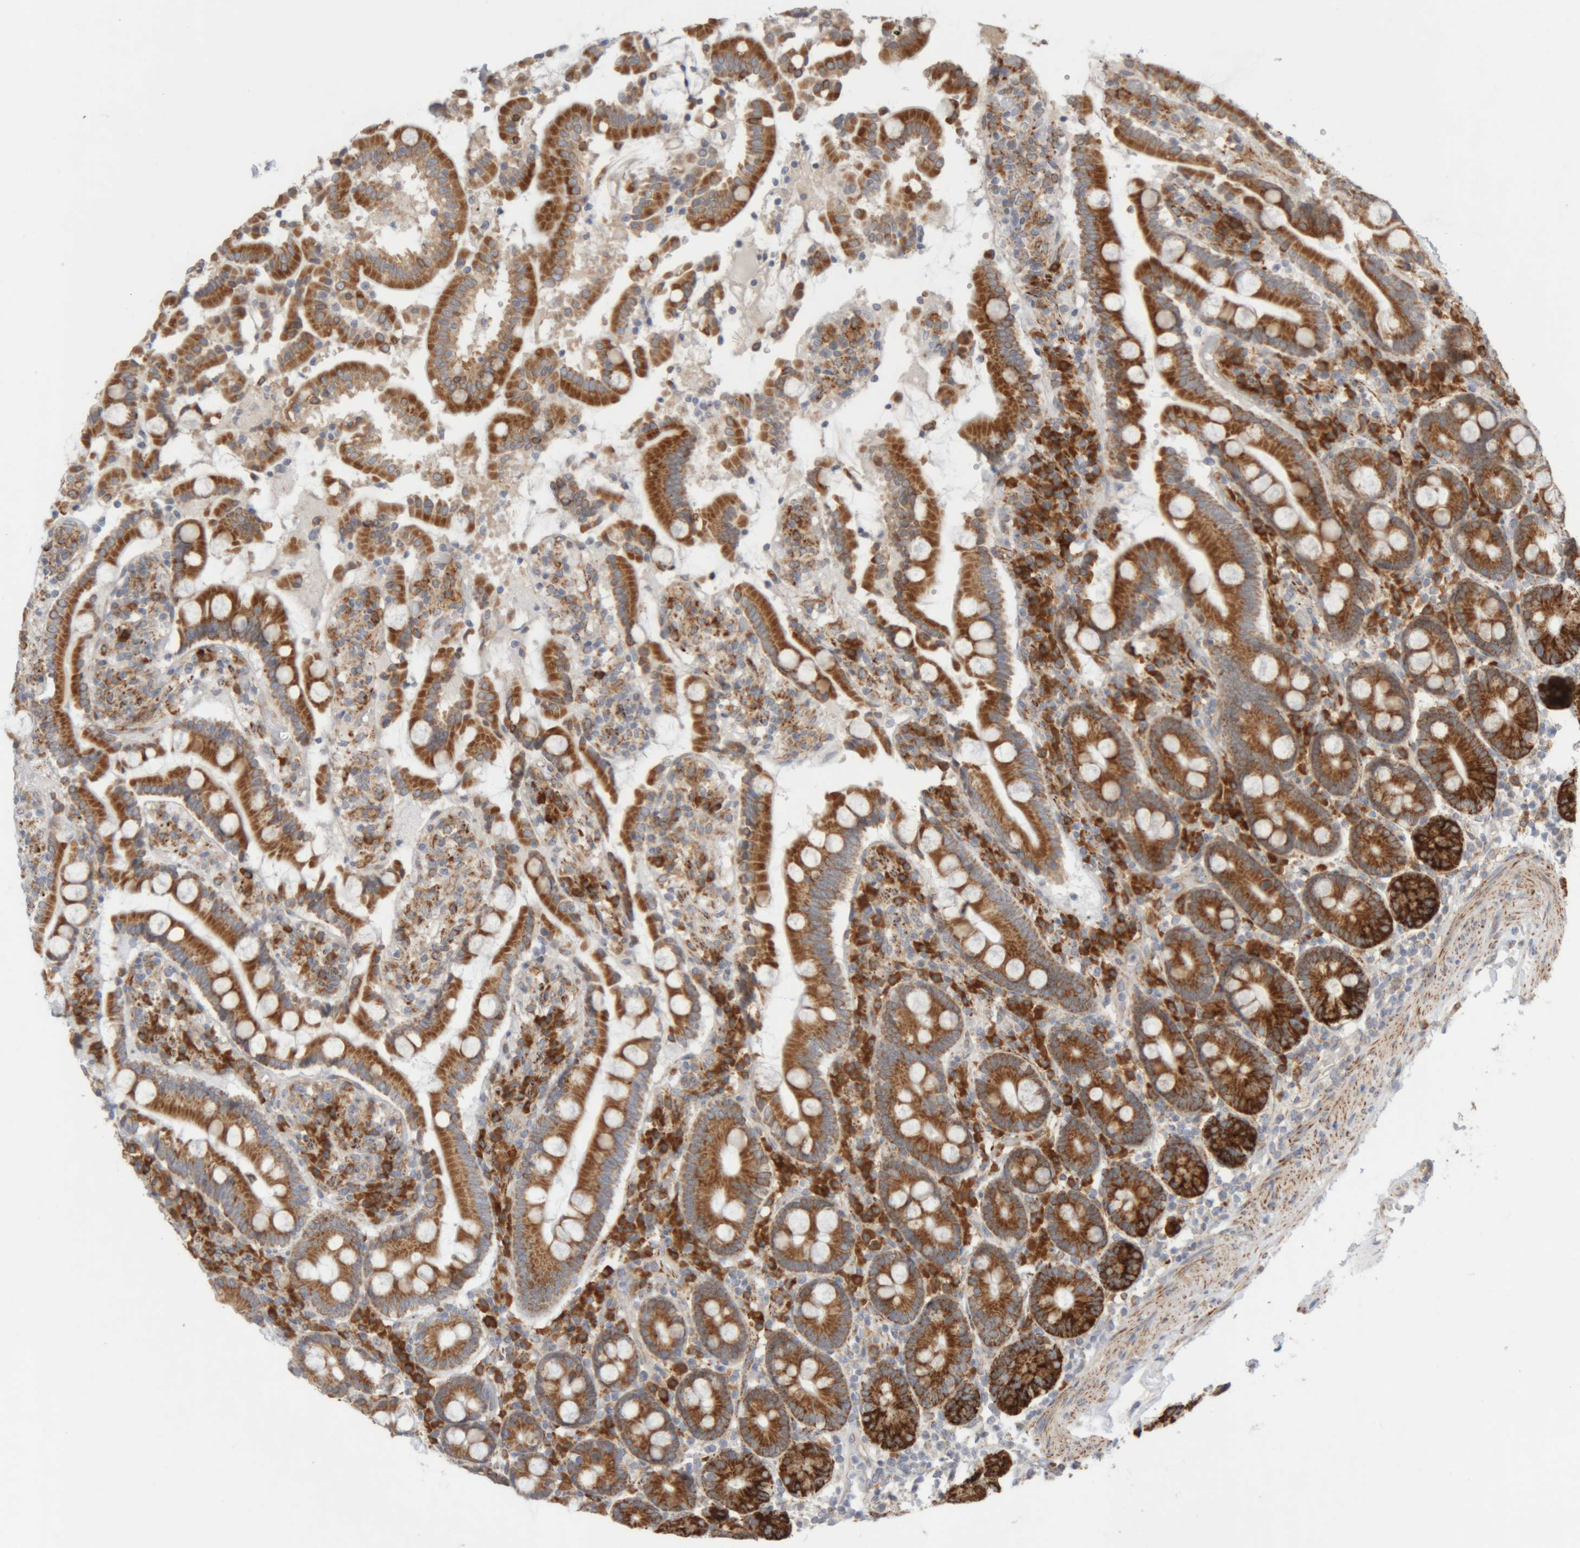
{"staining": {"intensity": "strong", "quantity": ">75%", "location": "cytoplasmic/membranous"}, "tissue": "duodenum", "cell_type": "Glandular cells", "image_type": "normal", "snomed": [{"axis": "morphology", "description": "Normal tissue, NOS"}, {"axis": "topography", "description": "Small intestine, NOS"}], "caption": "Immunohistochemical staining of unremarkable human duodenum shows >75% levels of strong cytoplasmic/membranous protein staining in approximately >75% of glandular cells. (DAB = brown stain, brightfield microscopy at high magnification).", "gene": "RPN2", "patient": {"sex": "female", "age": 71}}